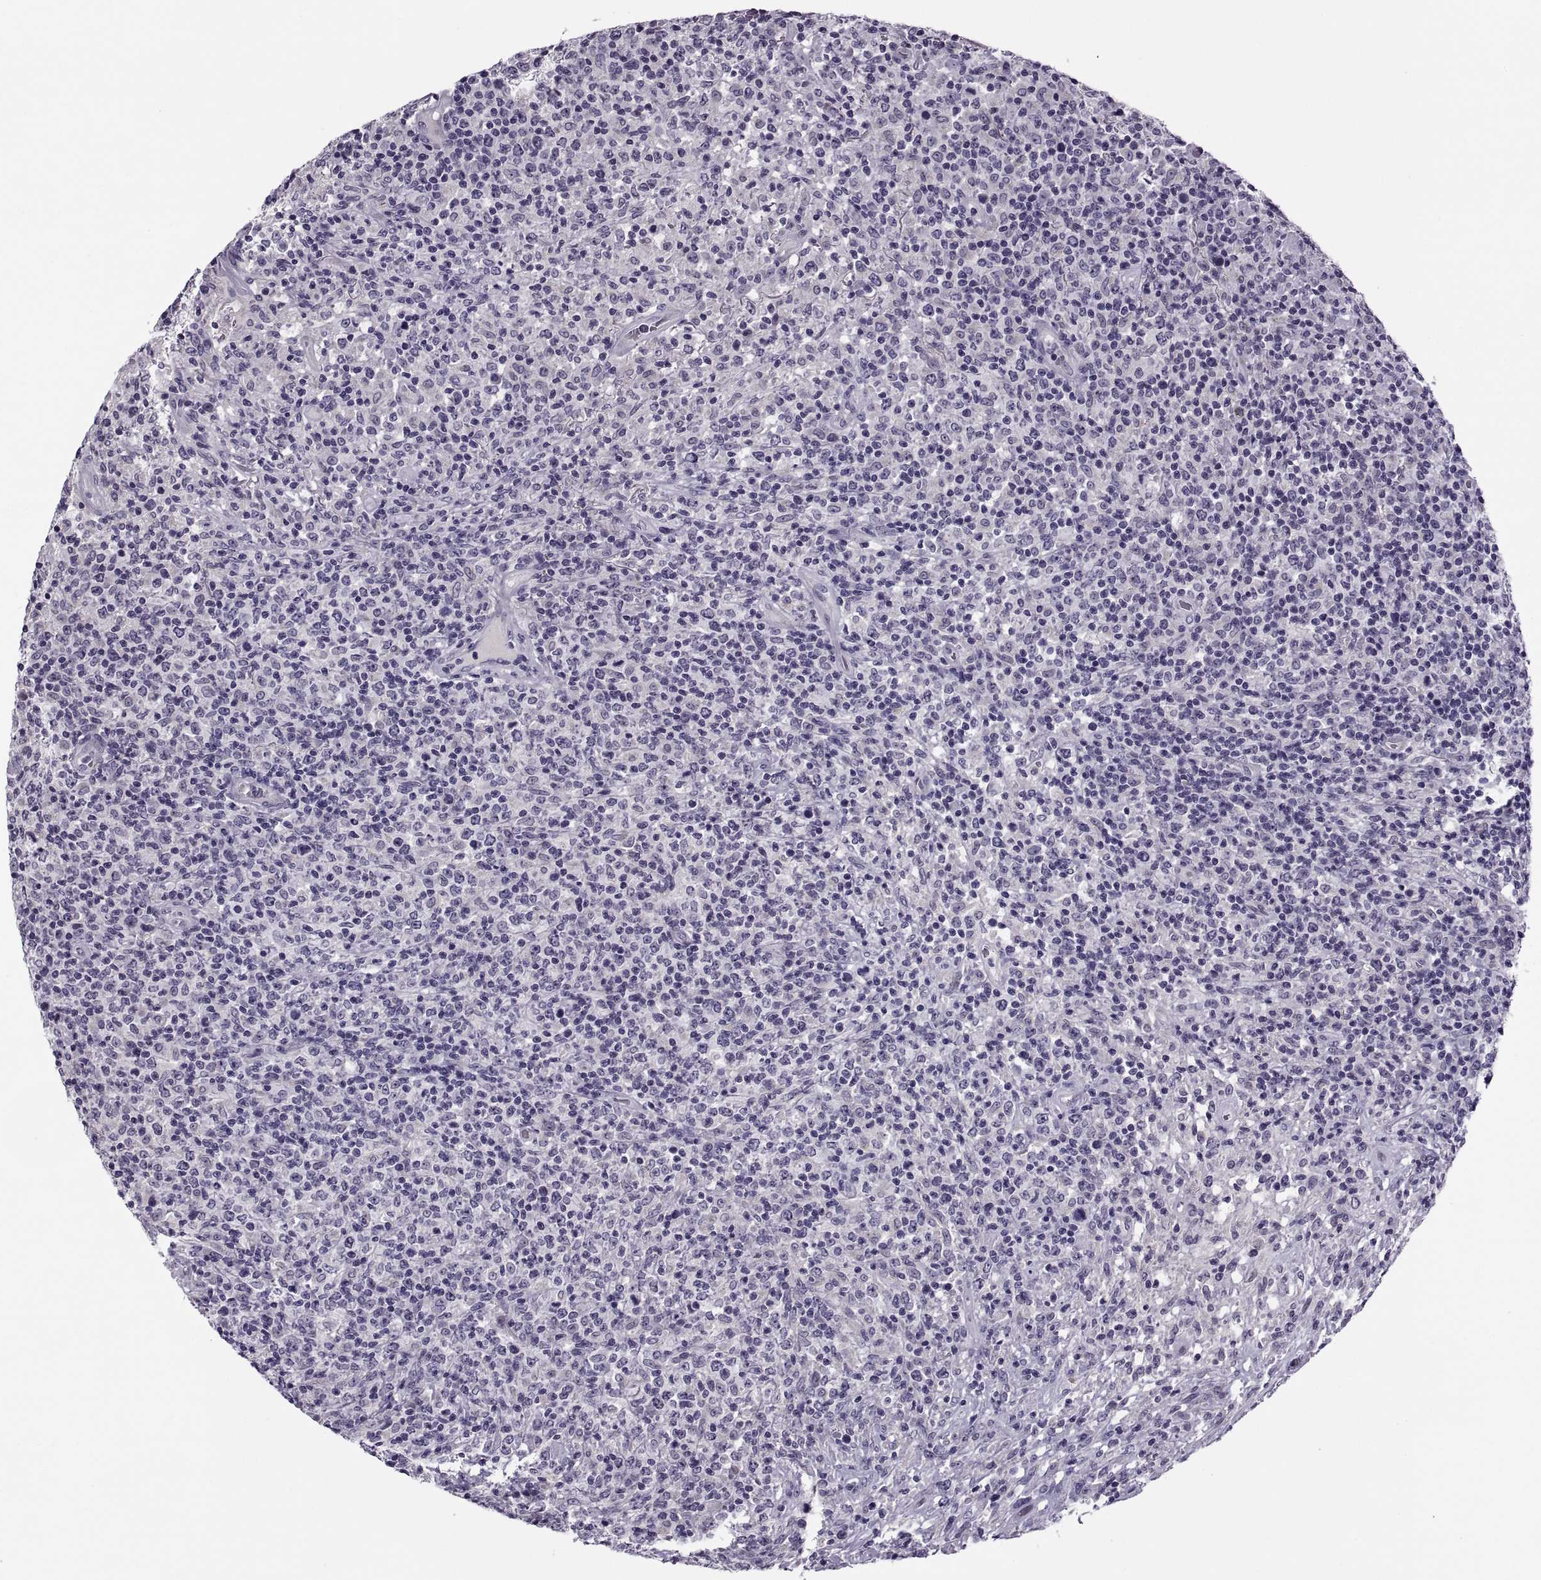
{"staining": {"intensity": "negative", "quantity": "none", "location": "none"}, "tissue": "lymphoma", "cell_type": "Tumor cells", "image_type": "cancer", "snomed": [{"axis": "morphology", "description": "Malignant lymphoma, non-Hodgkin's type, High grade"}, {"axis": "topography", "description": "Lung"}], "caption": "A high-resolution image shows immunohistochemistry (IHC) staining of lymphoma, which exhibits no significant staining in tumor cells. (DAB (3,3'-diaminobenzidine) immunohistochemistry (IHC), high magnification).", "gene": "MAGEB1", "patient": {"sex": "male", "age": 79}}